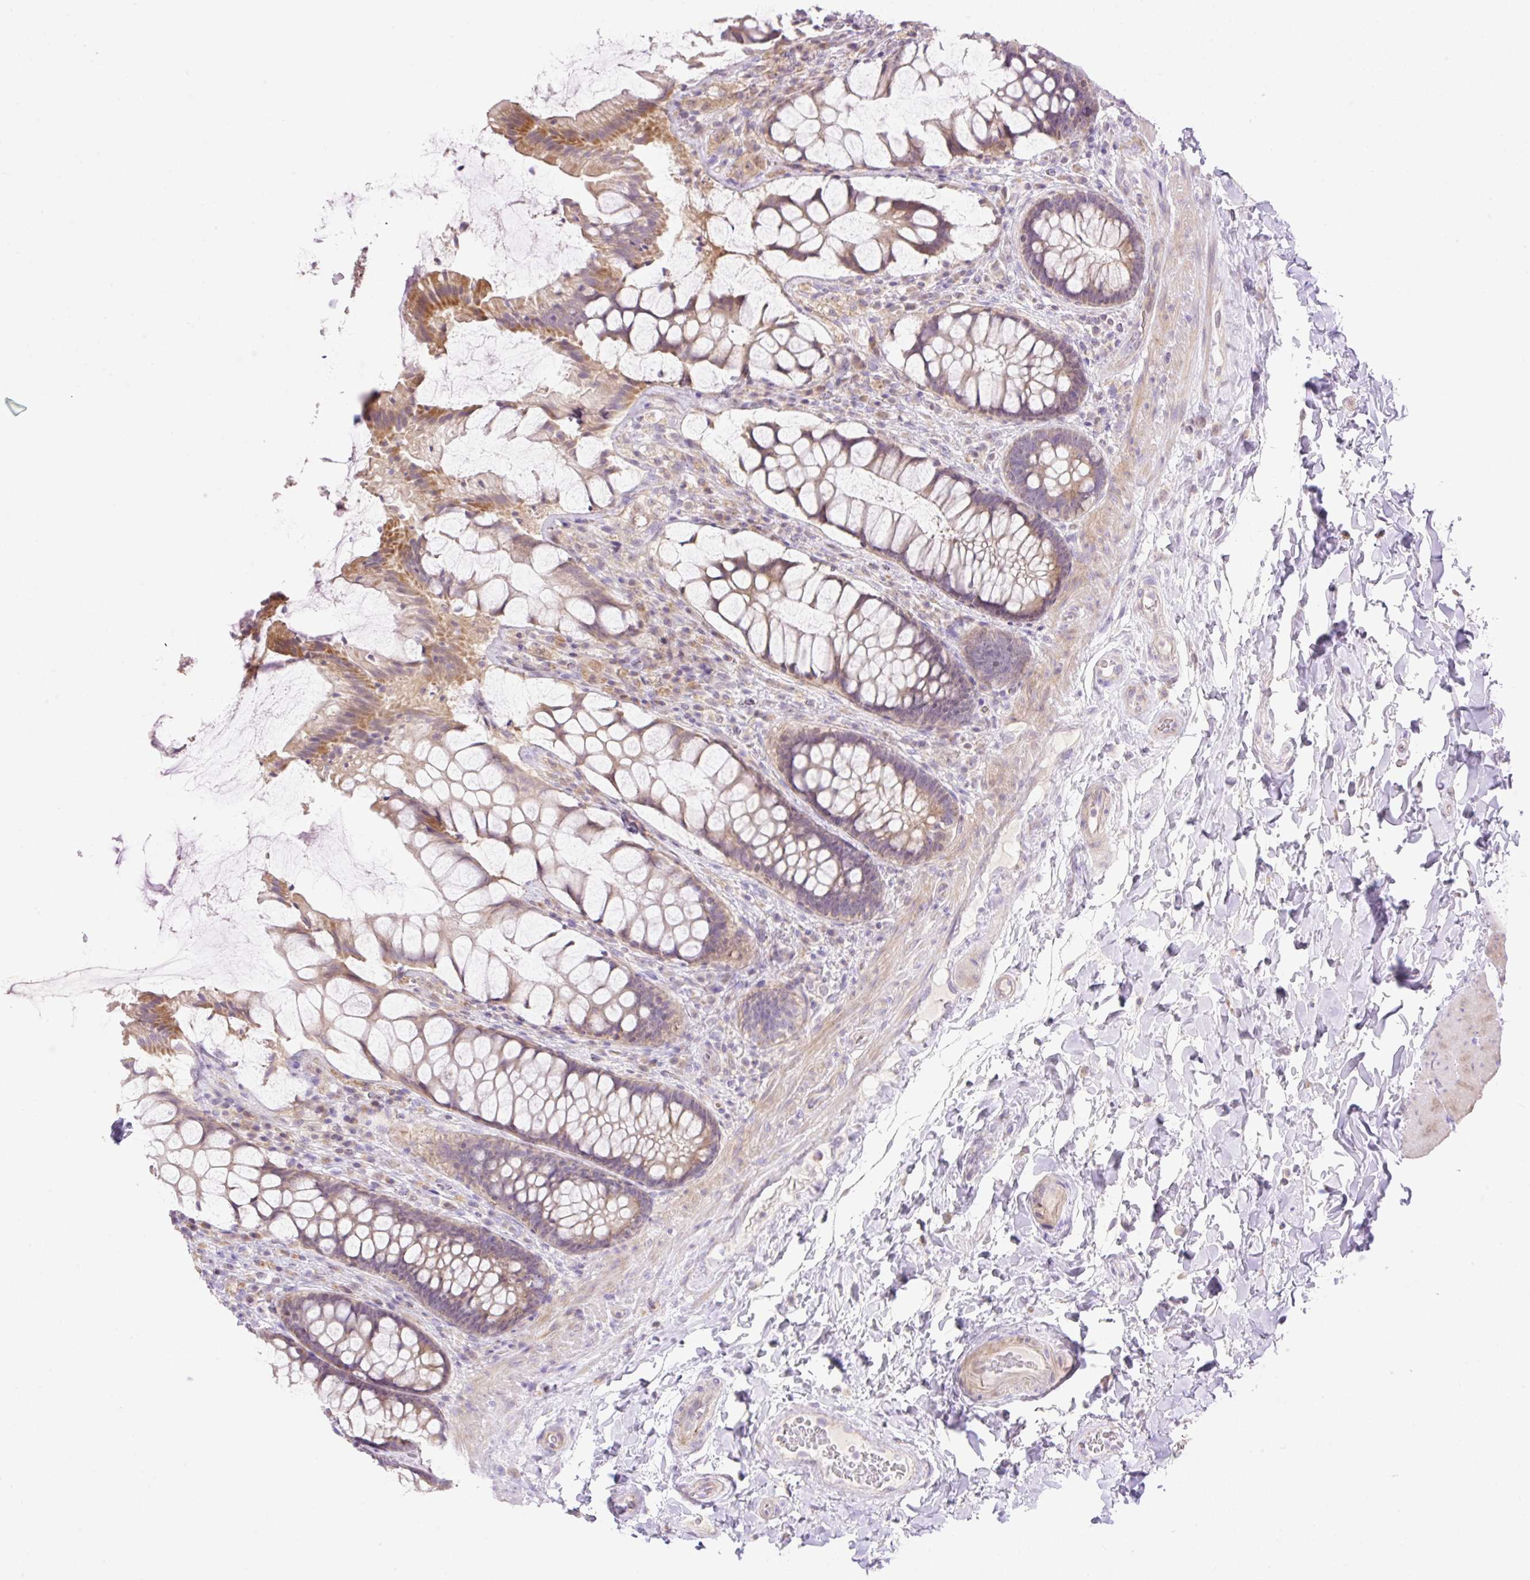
{"staining": {"intensity": "moderate", "quantity": ">75%", "location": "cytoplasmic/membranous"}, "tissue": "rectum", "cell_type": "Glandular cells", "image_type": "normal", "snomed": [{"axis": "morphology", "description": "Normal tissue, NOS"}, {"axis": "topography", "description": "Rectum"}], "caption": "This micrograph reveals unremarkable rectum stained with immunohistochemistry (IHC) to label a protein in brown. The cytoplasmic/membranous of glandular cells show moderate positivity for the protein. Nuclei are counter-stained blue.", "gene": "VPS25", "patient": {"sex": "female", "age": 58}}